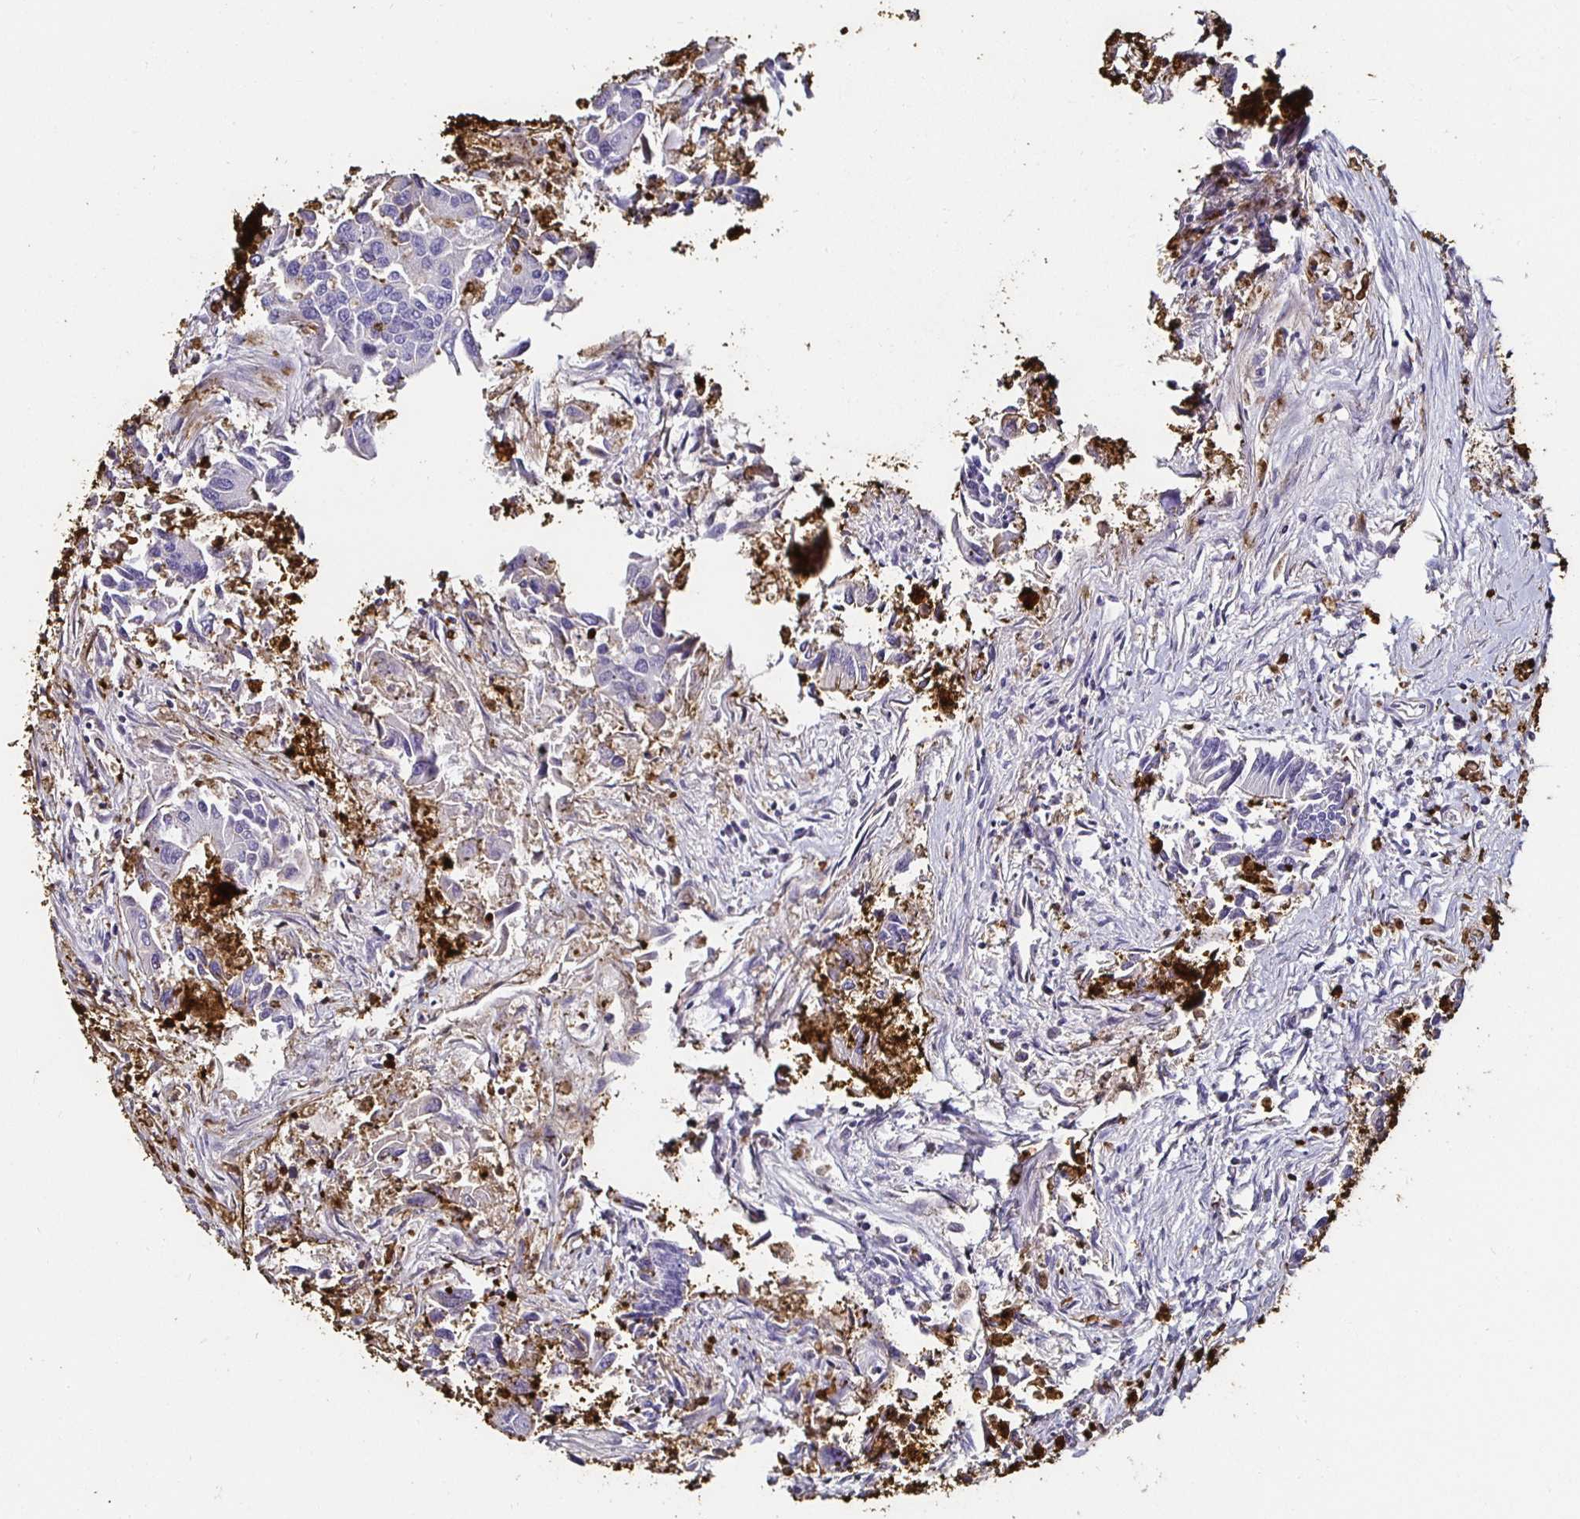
{"staining": {"intensity": "negative", "quantity": "none", "location": "none"}, "tissue": "colorectal cancer", "cell_type": "Tumor cells", "image_type": "cancer", "snomed": [{"axis": "morphology", "description": "Adenocarcinoma, NOS"}, {"axis": "topography", "description": "Colon"}], "caption": "The immunohistochemistry (IHC) photomicrograph has no significant positivity in tumor cells of colorectal adenocarcinoma tissue.", "gene": "TLR4", "patient": {"sex": "female", "age": 67}}